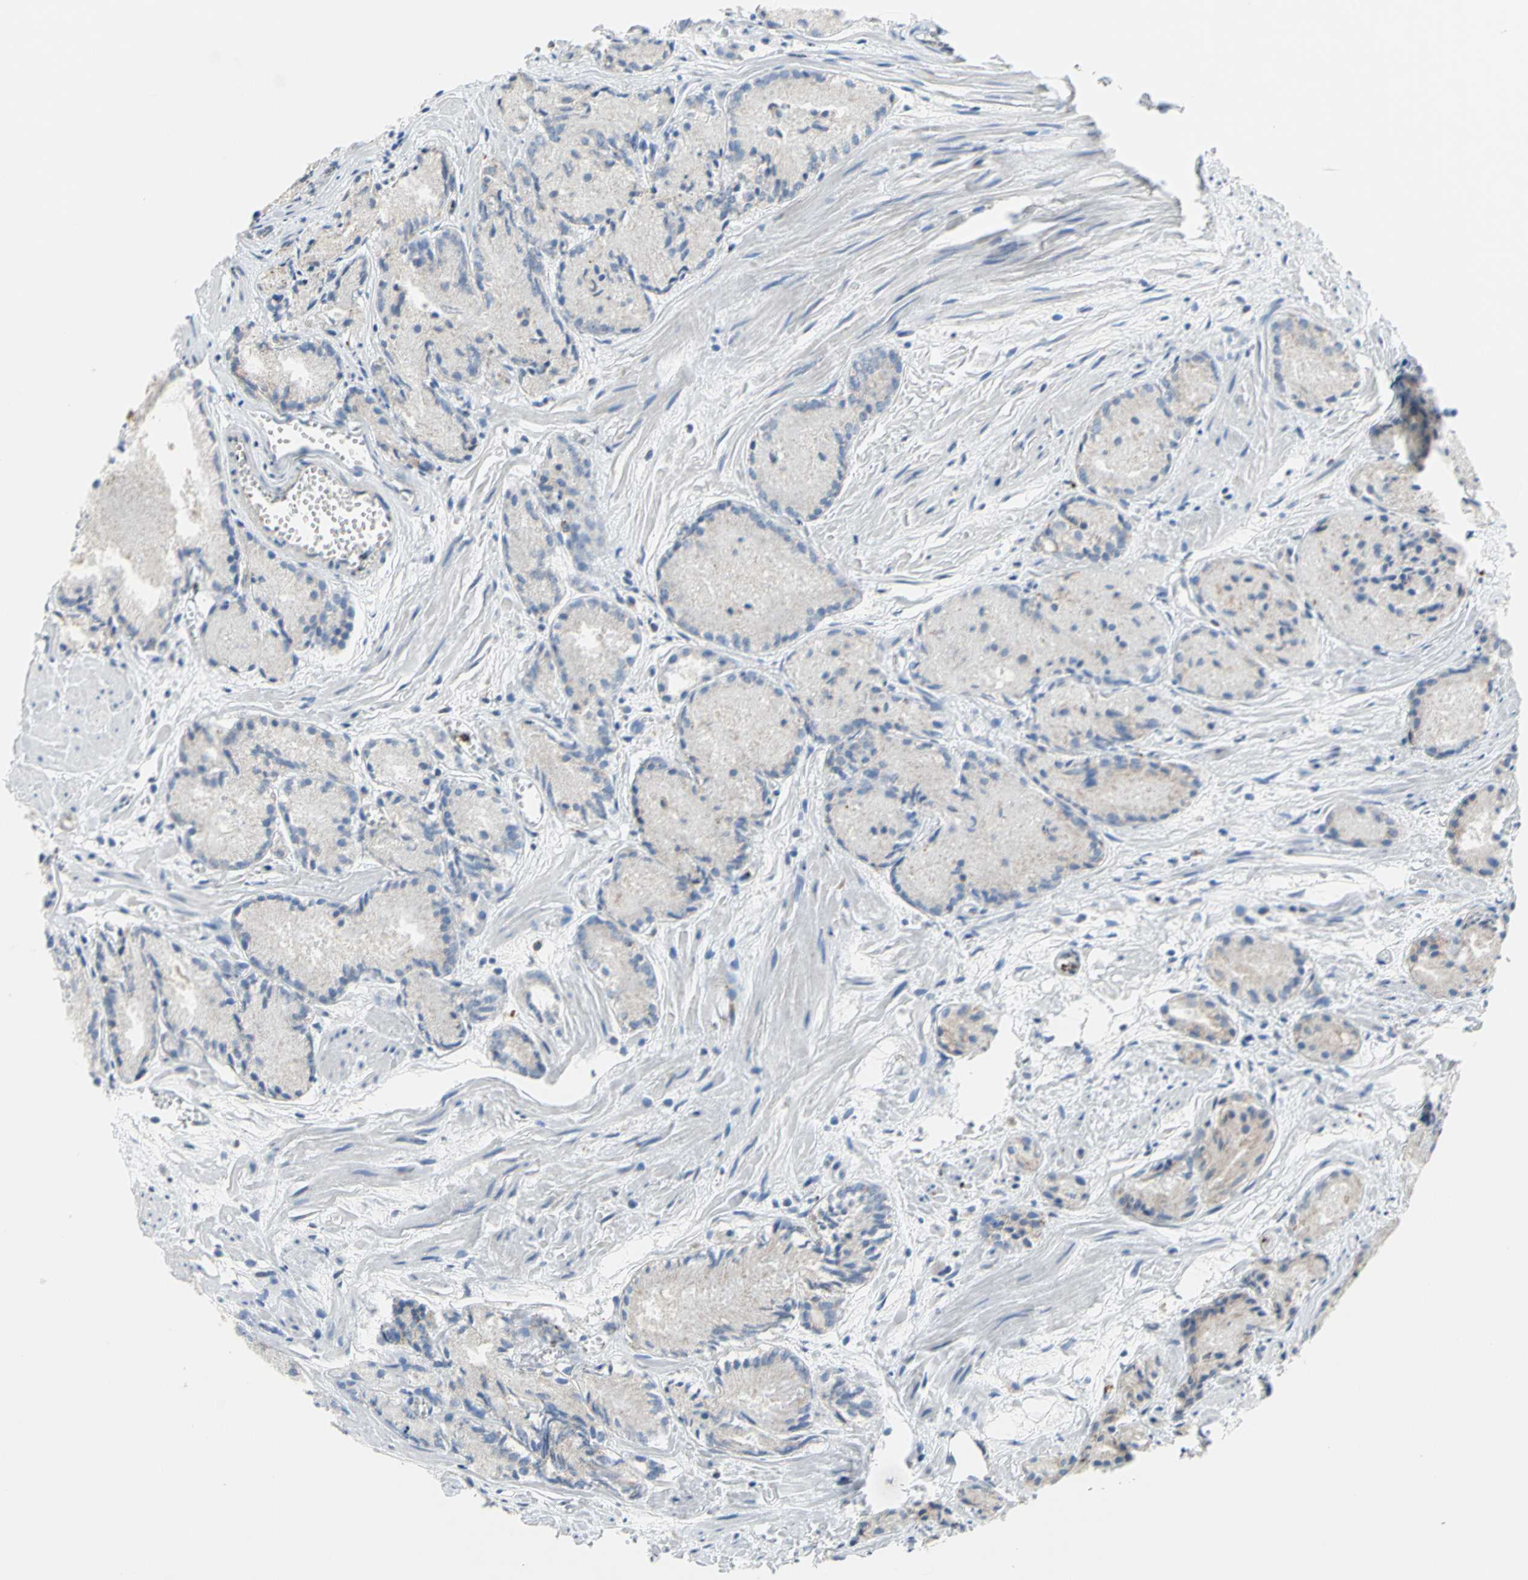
{"staining": {"intensity": "negative", "quantity": "none", "location": "none"}, "tissue": "prostate cancer", "cell_type": "Tumor cells", "image_type": "cancer", "snomed": [{"axis": "morphology", "description": "Adenocarcinoma, Low grade"}, {"axis": "topography", "description": "Prostate"}], "caption": "Tumor cells are negative for brown protein staining in prostate cancer (adenocarcinoma (low-grade)).", "gene": "CYSLTR1", "patient": {"sex": "male", "age": 72}}